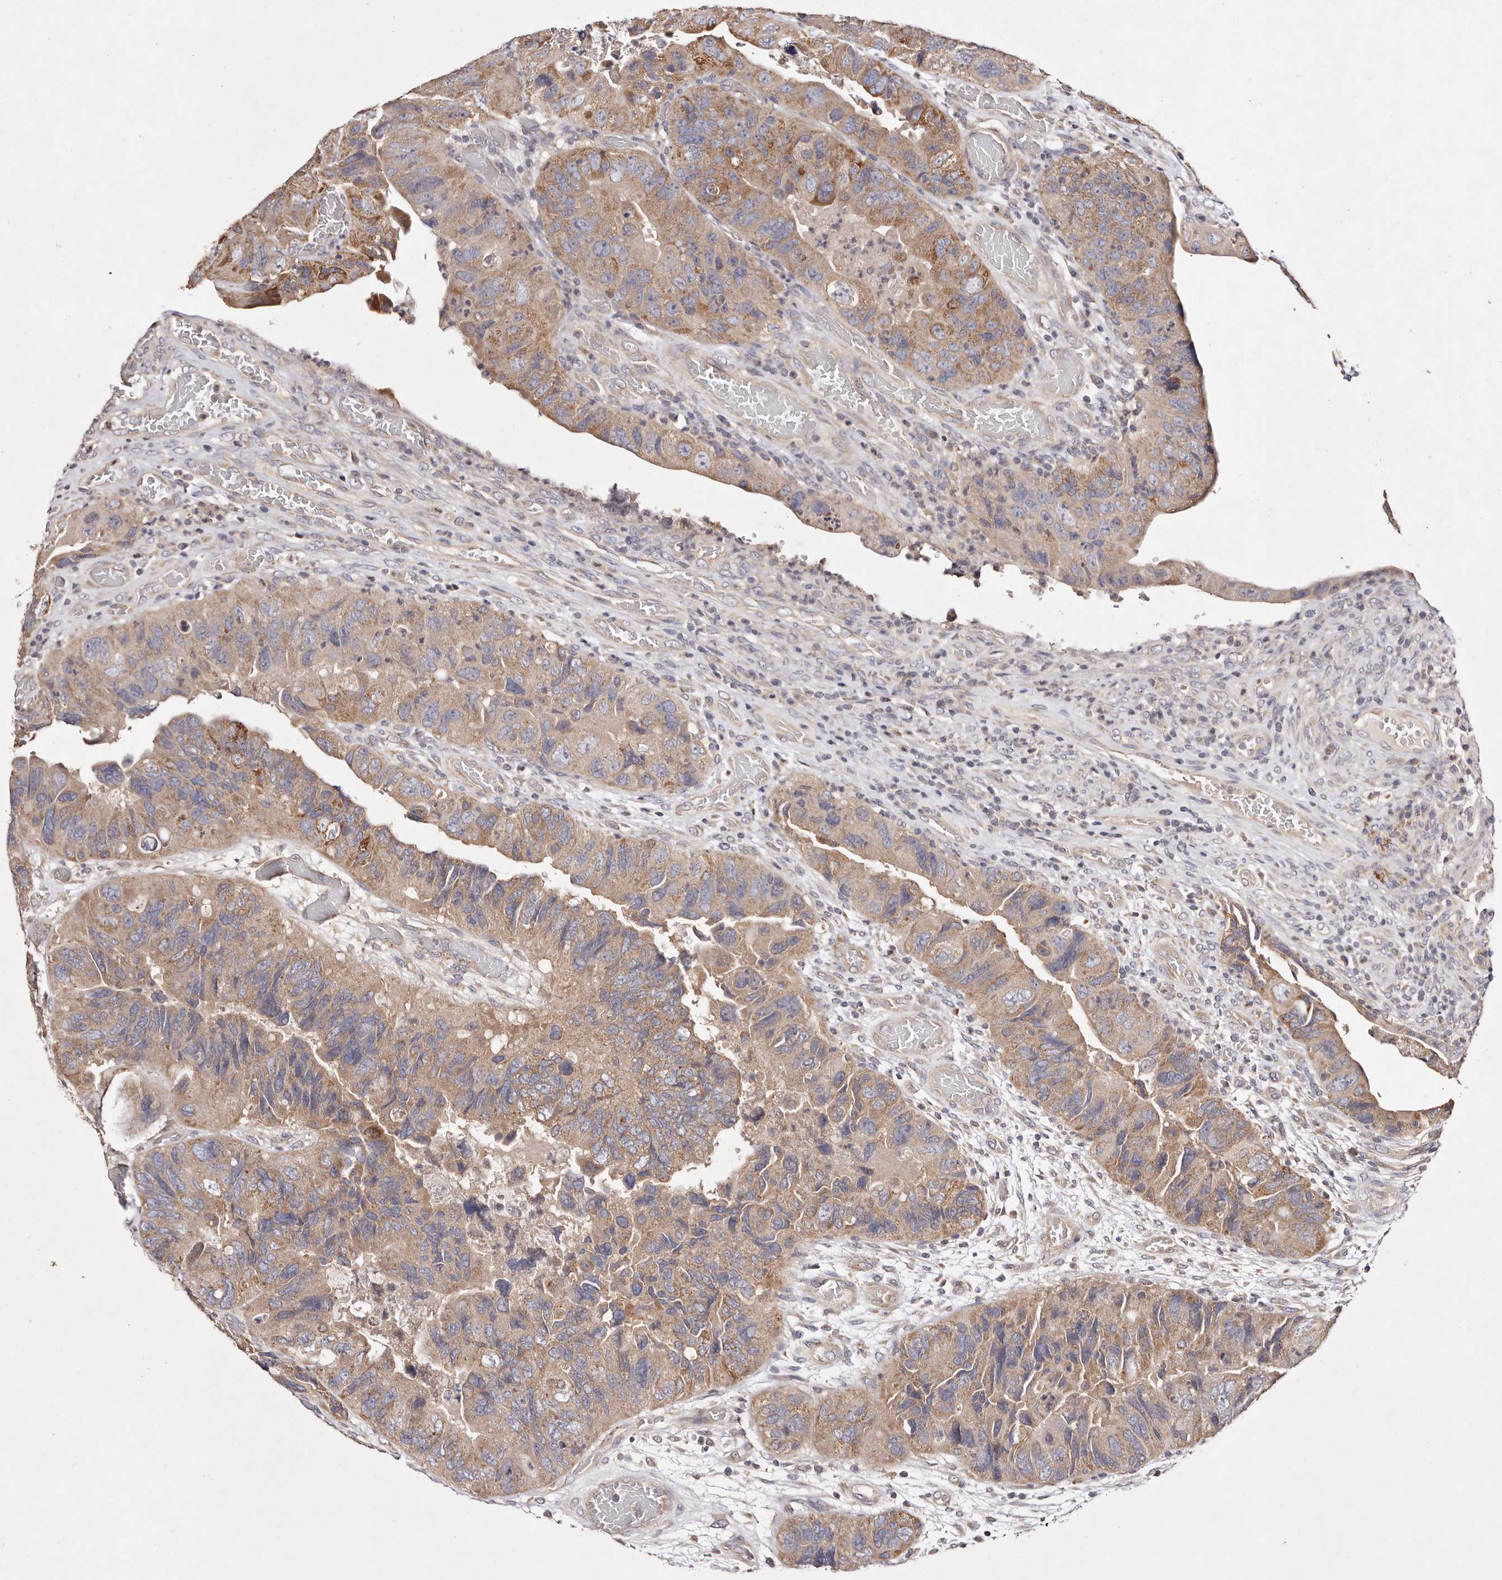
{"staining": {"intensity": "moderate", "quantity": ">75%", "location": "cytoplasmic/membranous"}, "tissue": "colorectal cancer", "cell_type": "Tumor cells", "image_type": "cancer", "snomed": [{"axis": "morphology", "description": "Adenocarcinoma, NOS"}, {"axis": "topography", "description": "Rectum"}], "caption": "The image demonstrates staining of colorectal adenocarcinoma, revealing moderate cytoplasmic/membranous protein staining (brown color) within tumor cells.", "gene": "TSC2", "patient": {"sex": "male", "age": 63}}